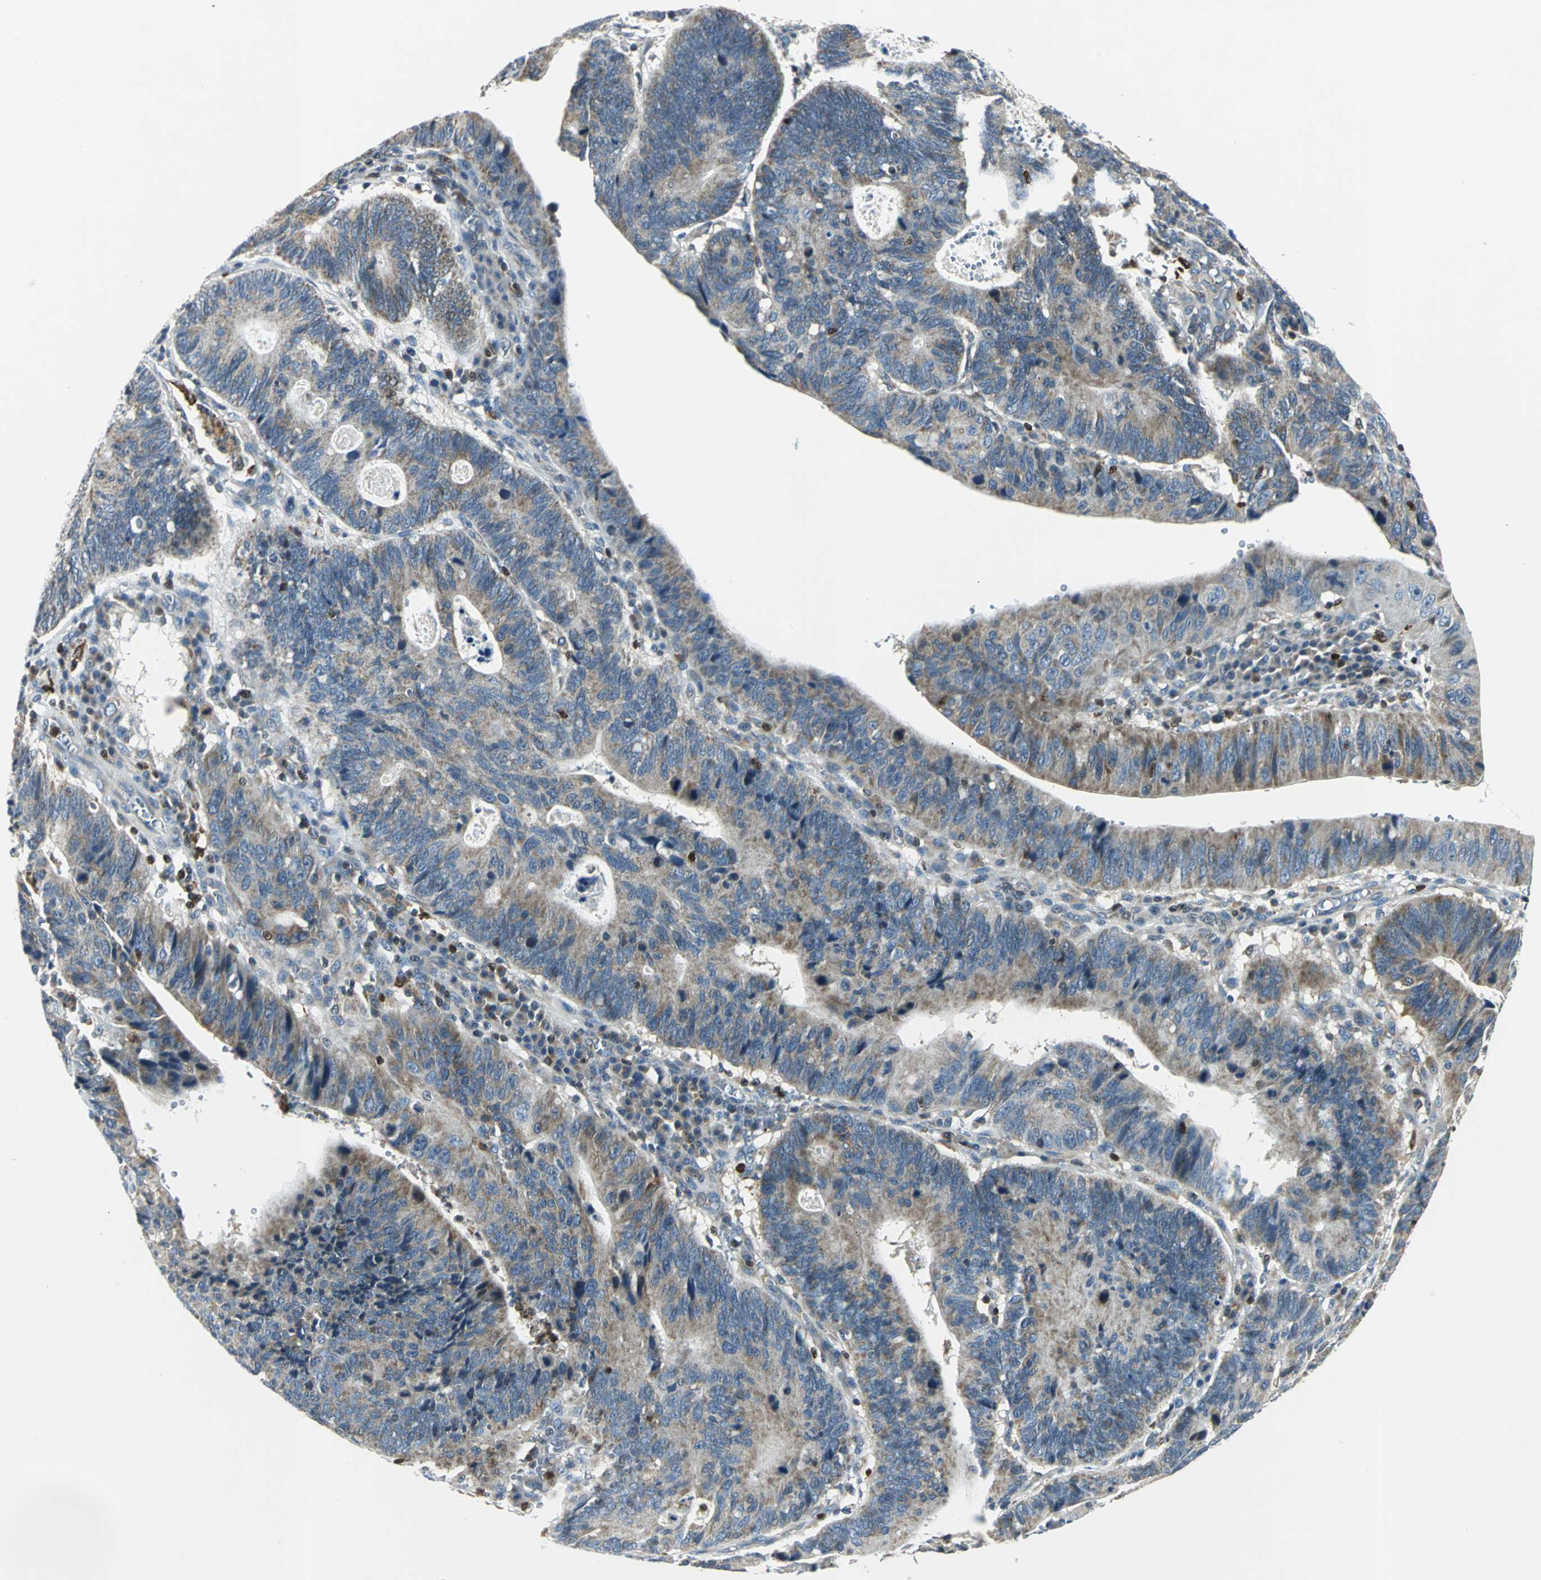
{"staining": {"intensity": "weak", "quantity": ">75%", "location": "cytoplasmic/membranous"}, "tissue": "stomach cancer", "cell_type": "Tumor cells", "image_type": "cancer", "snomed": [{"axis": "morphology", "description": "Adenocarcinoma, NOS"}, {"axis": "topography", "description": "Stomach"}], "caption": "IHC staining of stomach cancer (adenocarcinoma), which demonstrates low levels of weak cytoplasmic/membranous staining in approximately >75% of tumor cells indicating weak cytoplasmic/membranous protein staining. The staining was performed using DAB (brown) for protein detection and nuclei were counterstained in hematoxylin (blue).", "gene": "USP40", "patient": {"sex": "male", "age": 59}}